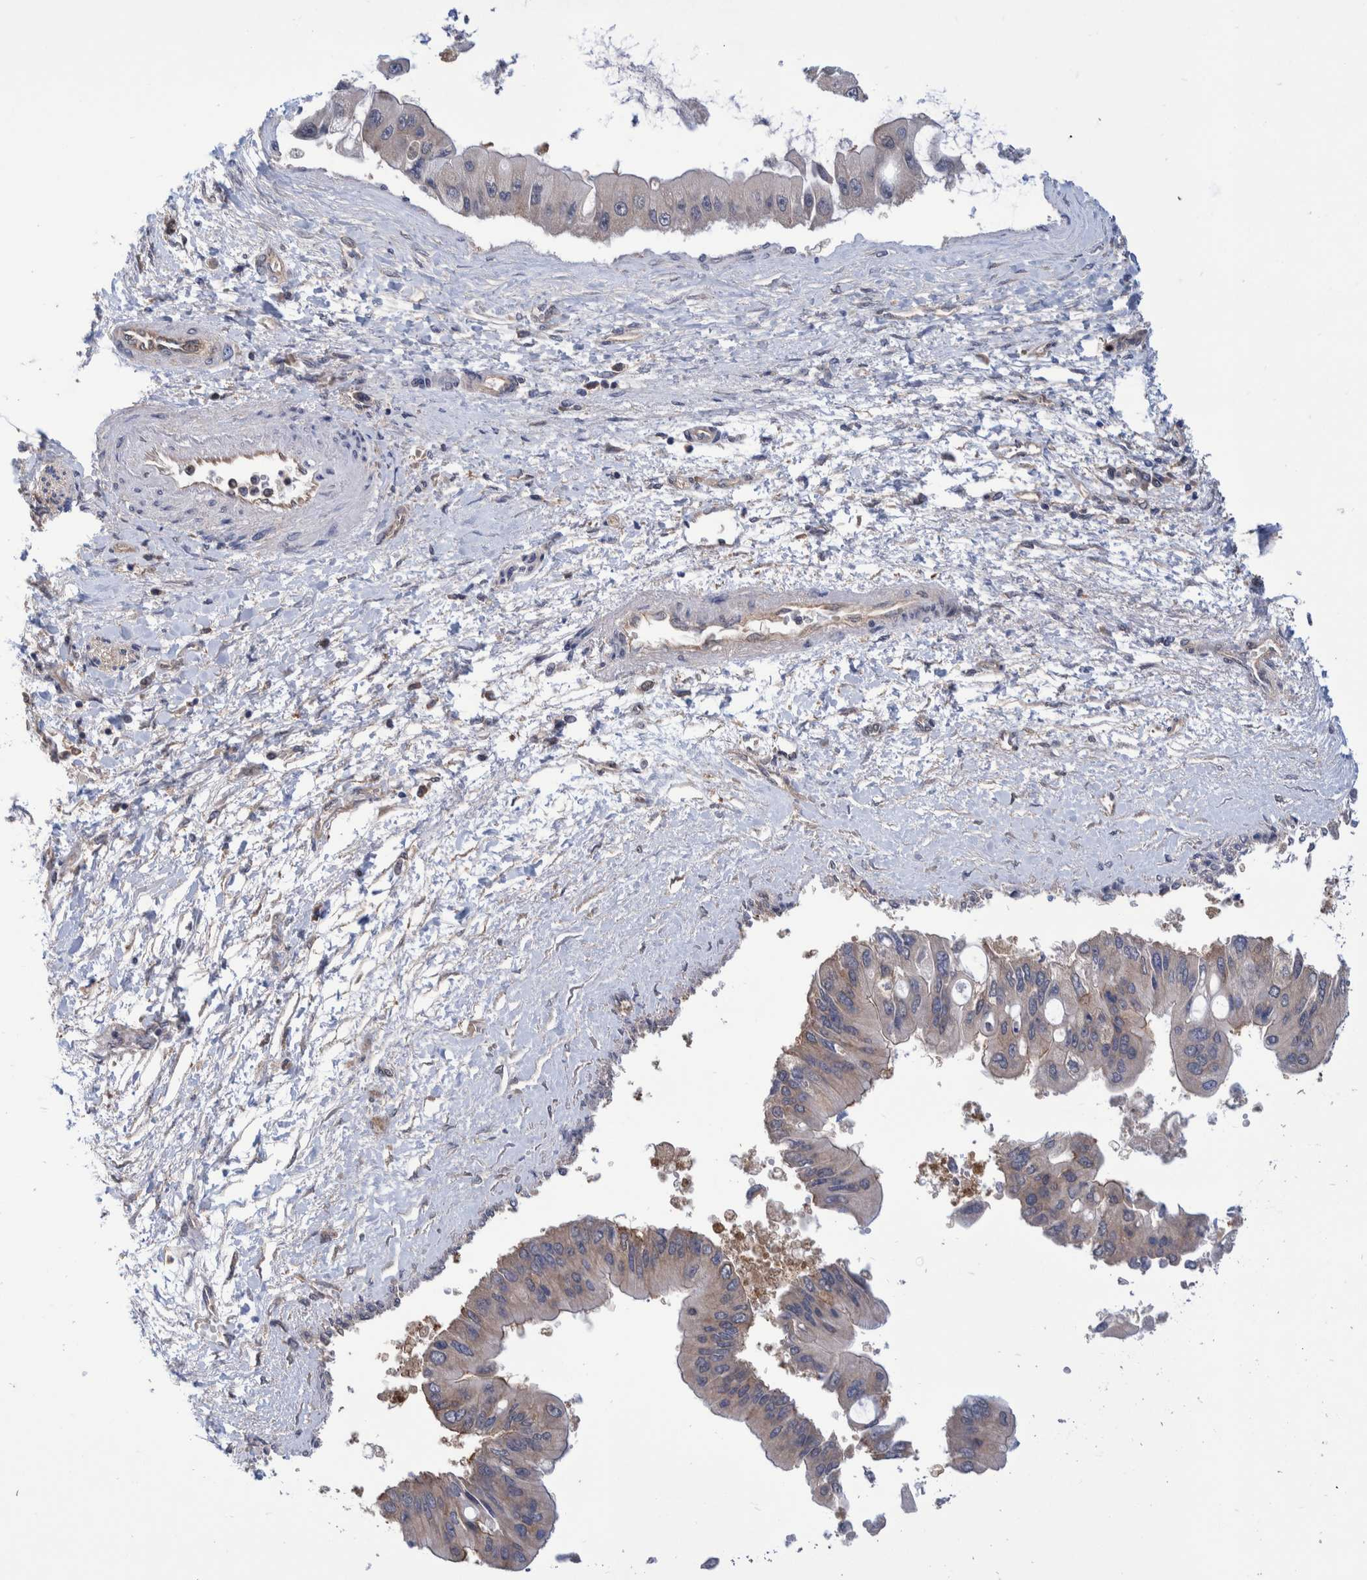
{"staining": {"intensity": "weak", "quantity": "<25%", "location": "cytoplasmic/membranous"}, "tissue": "liver cancer", "cell_type": "Tumor cells", "image_type": "cancer", "snomed": [{"axis": "morphology", "description": "Cholangiocarcinoma"}, {"axis": "topography", "description": "Liver"}], "caption": "The photomicrograph displays no staining of tumor cells in liver cancer. (DAB immunohistochemistry (IHC) visualized using brightfield microscopy, high magnification).", "gene": "PFAS", "patient": {"sex": "male", "age": 50}}